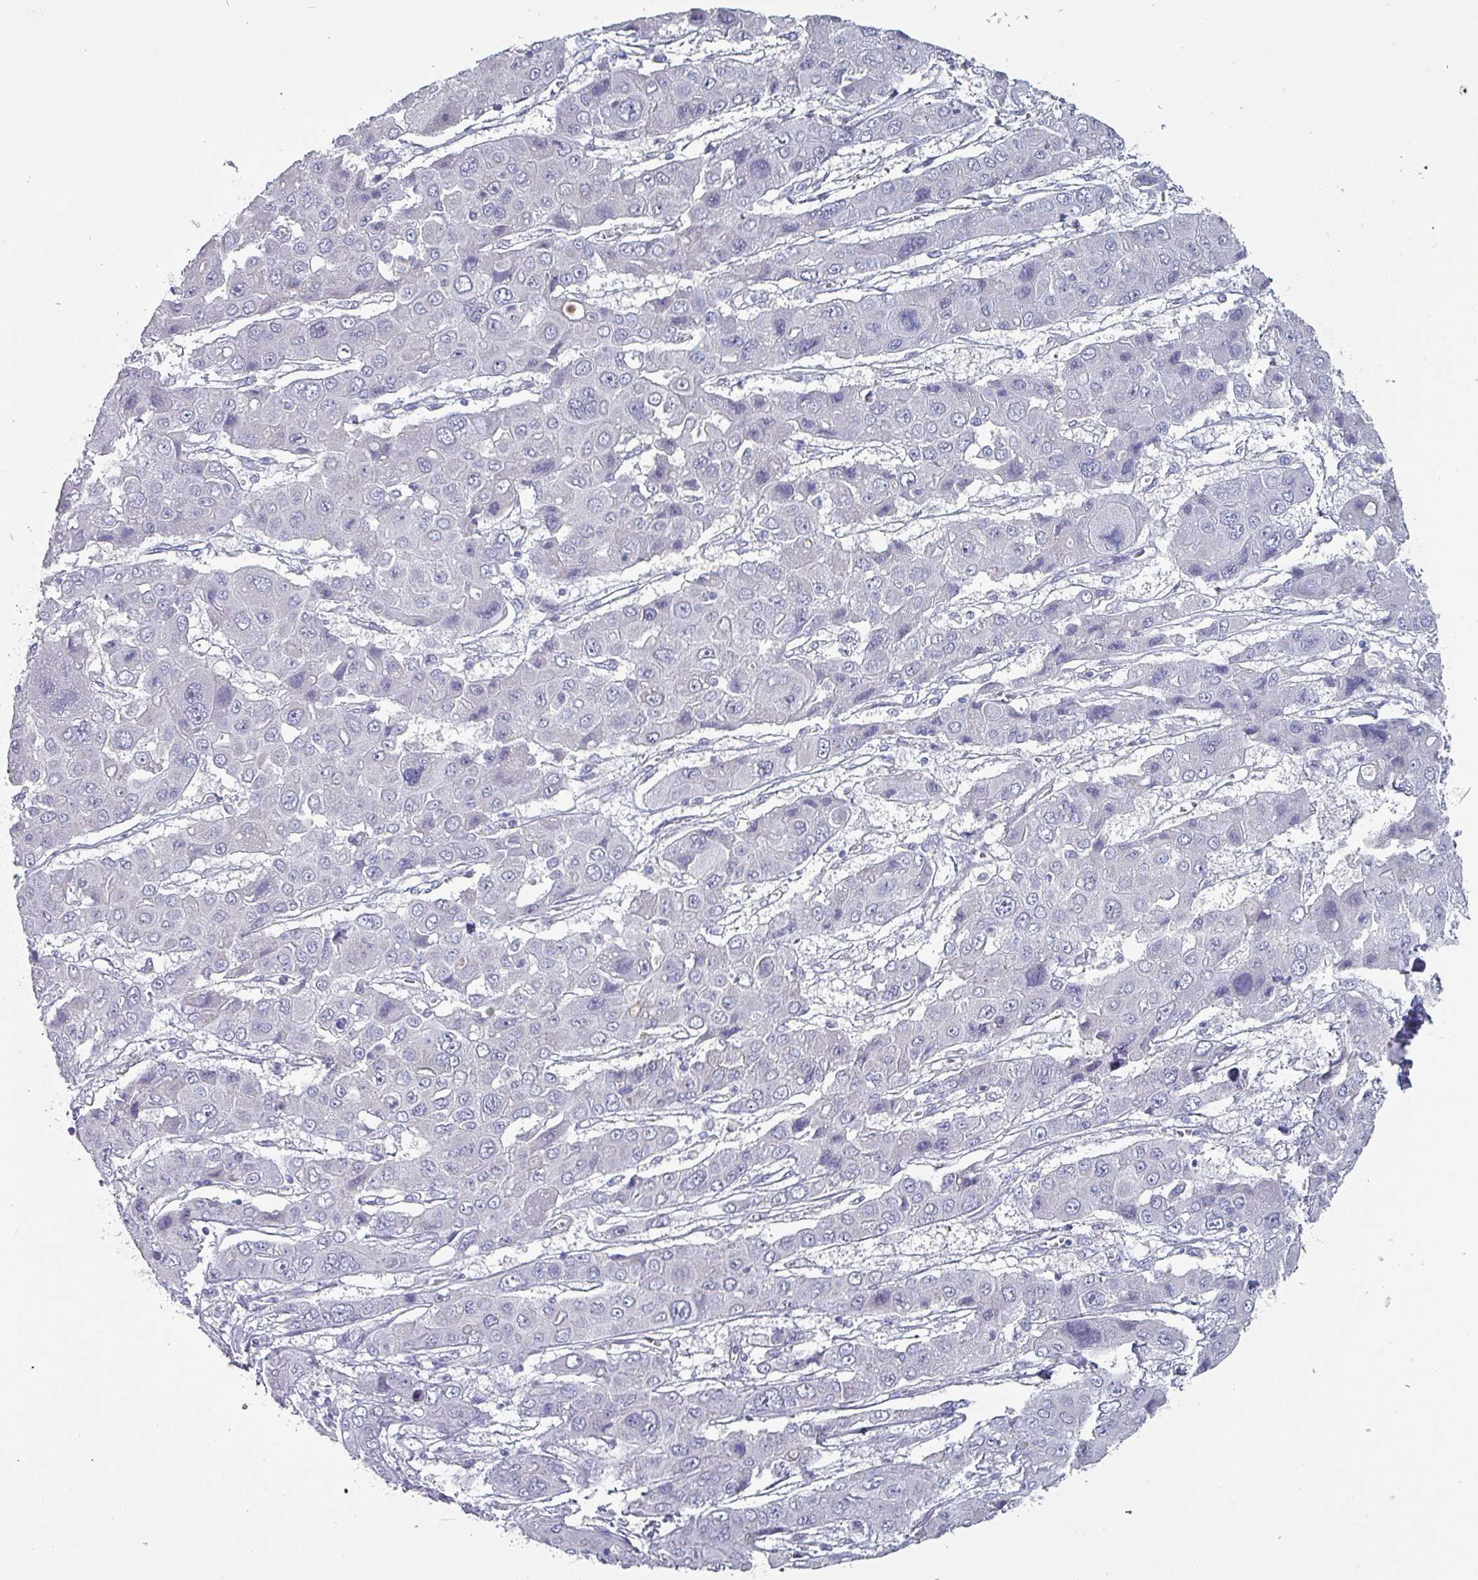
{"staining": {"intensity": "negative", "quantity": "none", "location": "none"}, "tissue": "liver cancer", "cell_type": "Tumor cells", "image_type": "cancer", "snomed": [{"axis": "morphology", "description": "Cholangiocarcinoma"}, {"axis": "topography", "description": "Liver"}], "caption": "Cholangiocarcinoma (liver) was stained to show a protein in brown. There is no significant staining in tumor cells.", "gene": "INS-IGF2", "patient": {"sex": "male", "age": 67}}